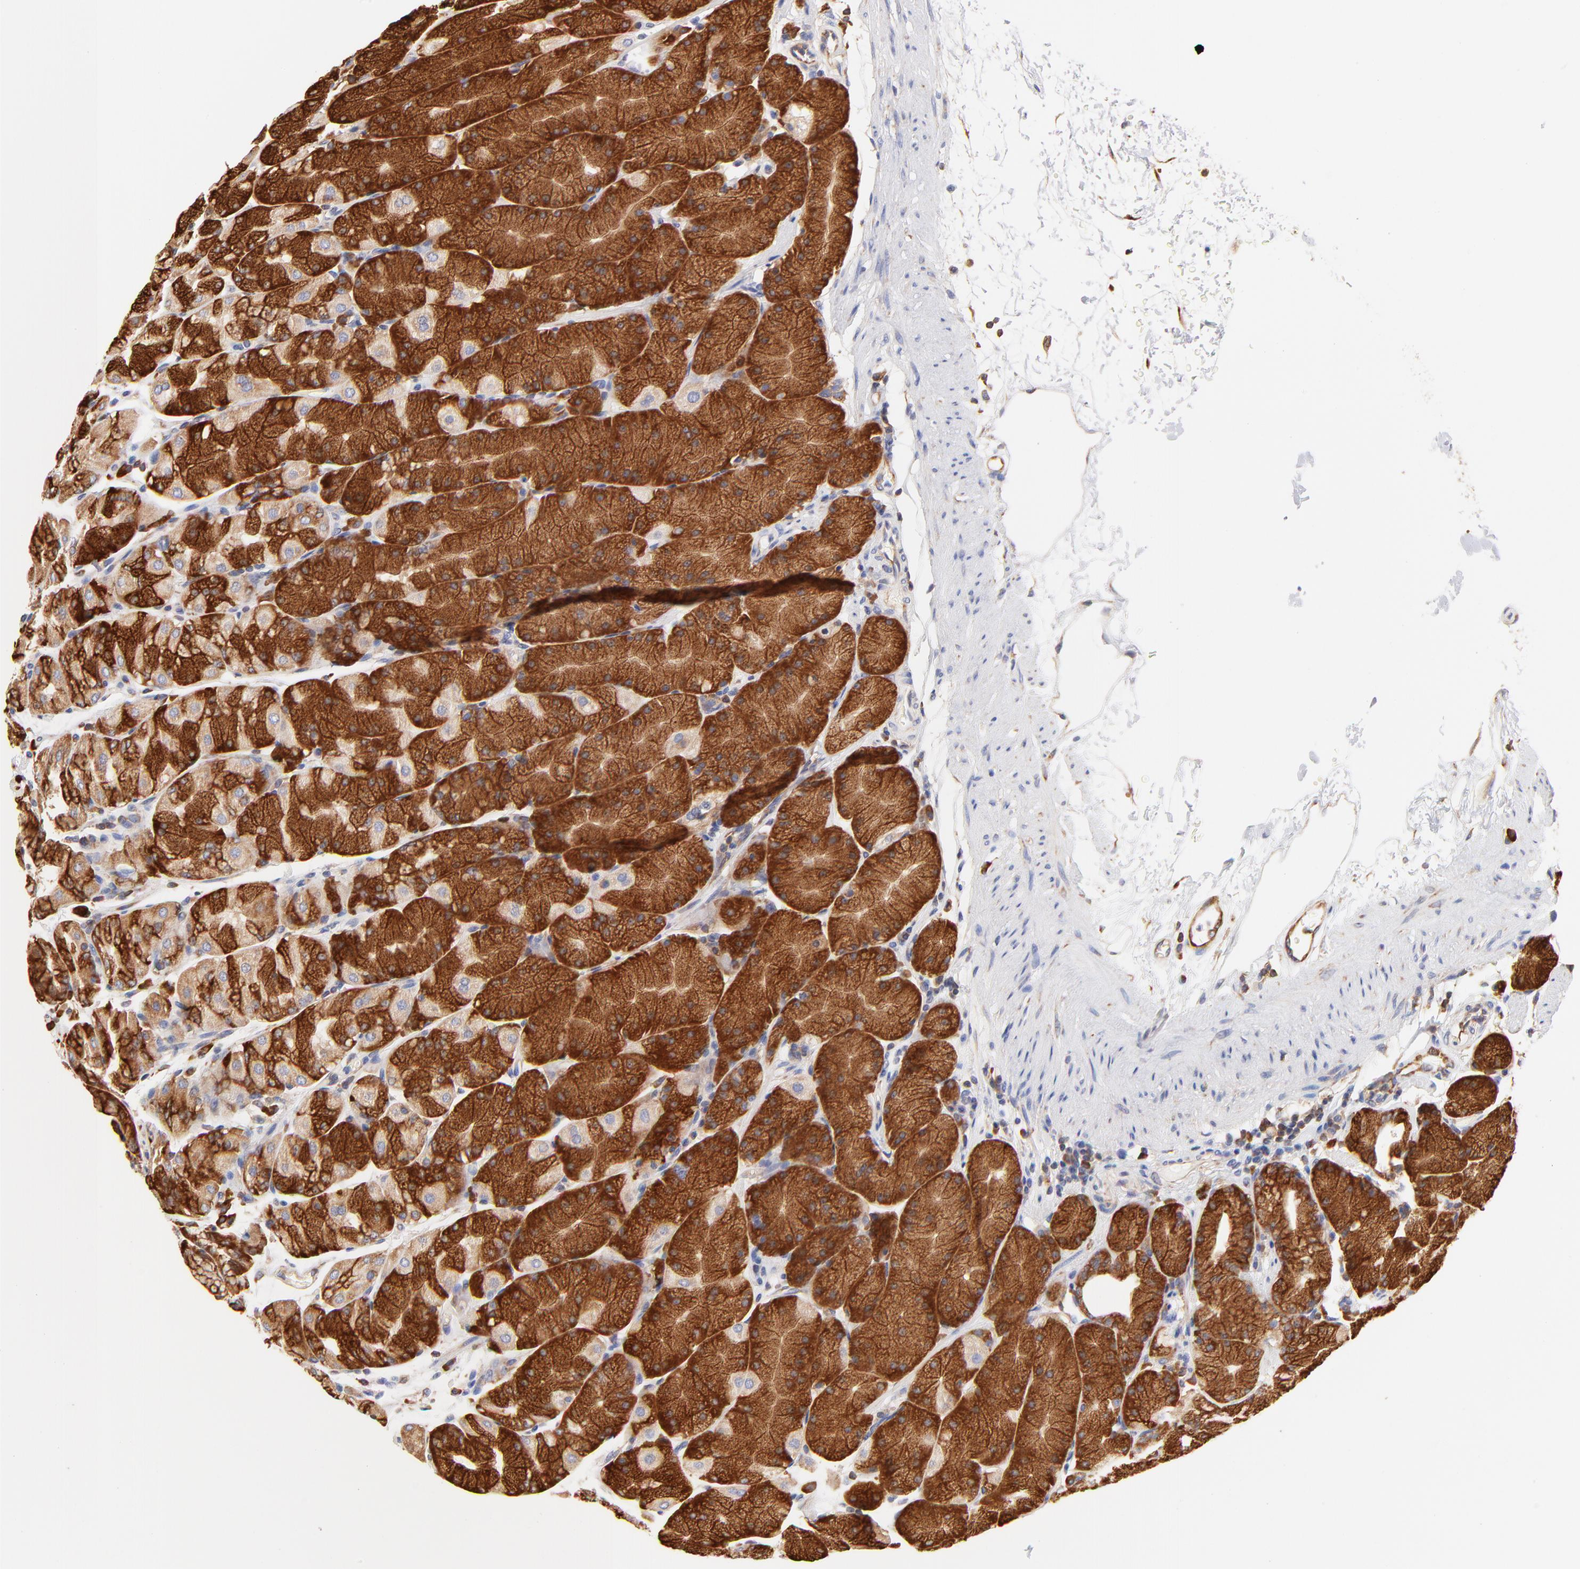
{"staining": {"intensity": "strong", "quantity": ">75%", "location": "cytoplasmic/membranous"}, "tissue": "stomach", "cell_type": "Glandular cells", "image_type": "normal", "snomed": [{"axis": "morphology", "description": "Normal tissue, NOS"}, {"axis": "topography", "description": "Stomach, upper"}, {"axis": "topography", "description": "Stomach"}], "caption": "Immunohistochemistry (IHC) histopathology image of benign stomach stained for a protein (brown), which shows high levels of strong cytoplasmic/membranous expression in about >75% of glandular cells.", "gene": "RPL27", "patient": {"sex": "male", "age": 76}}